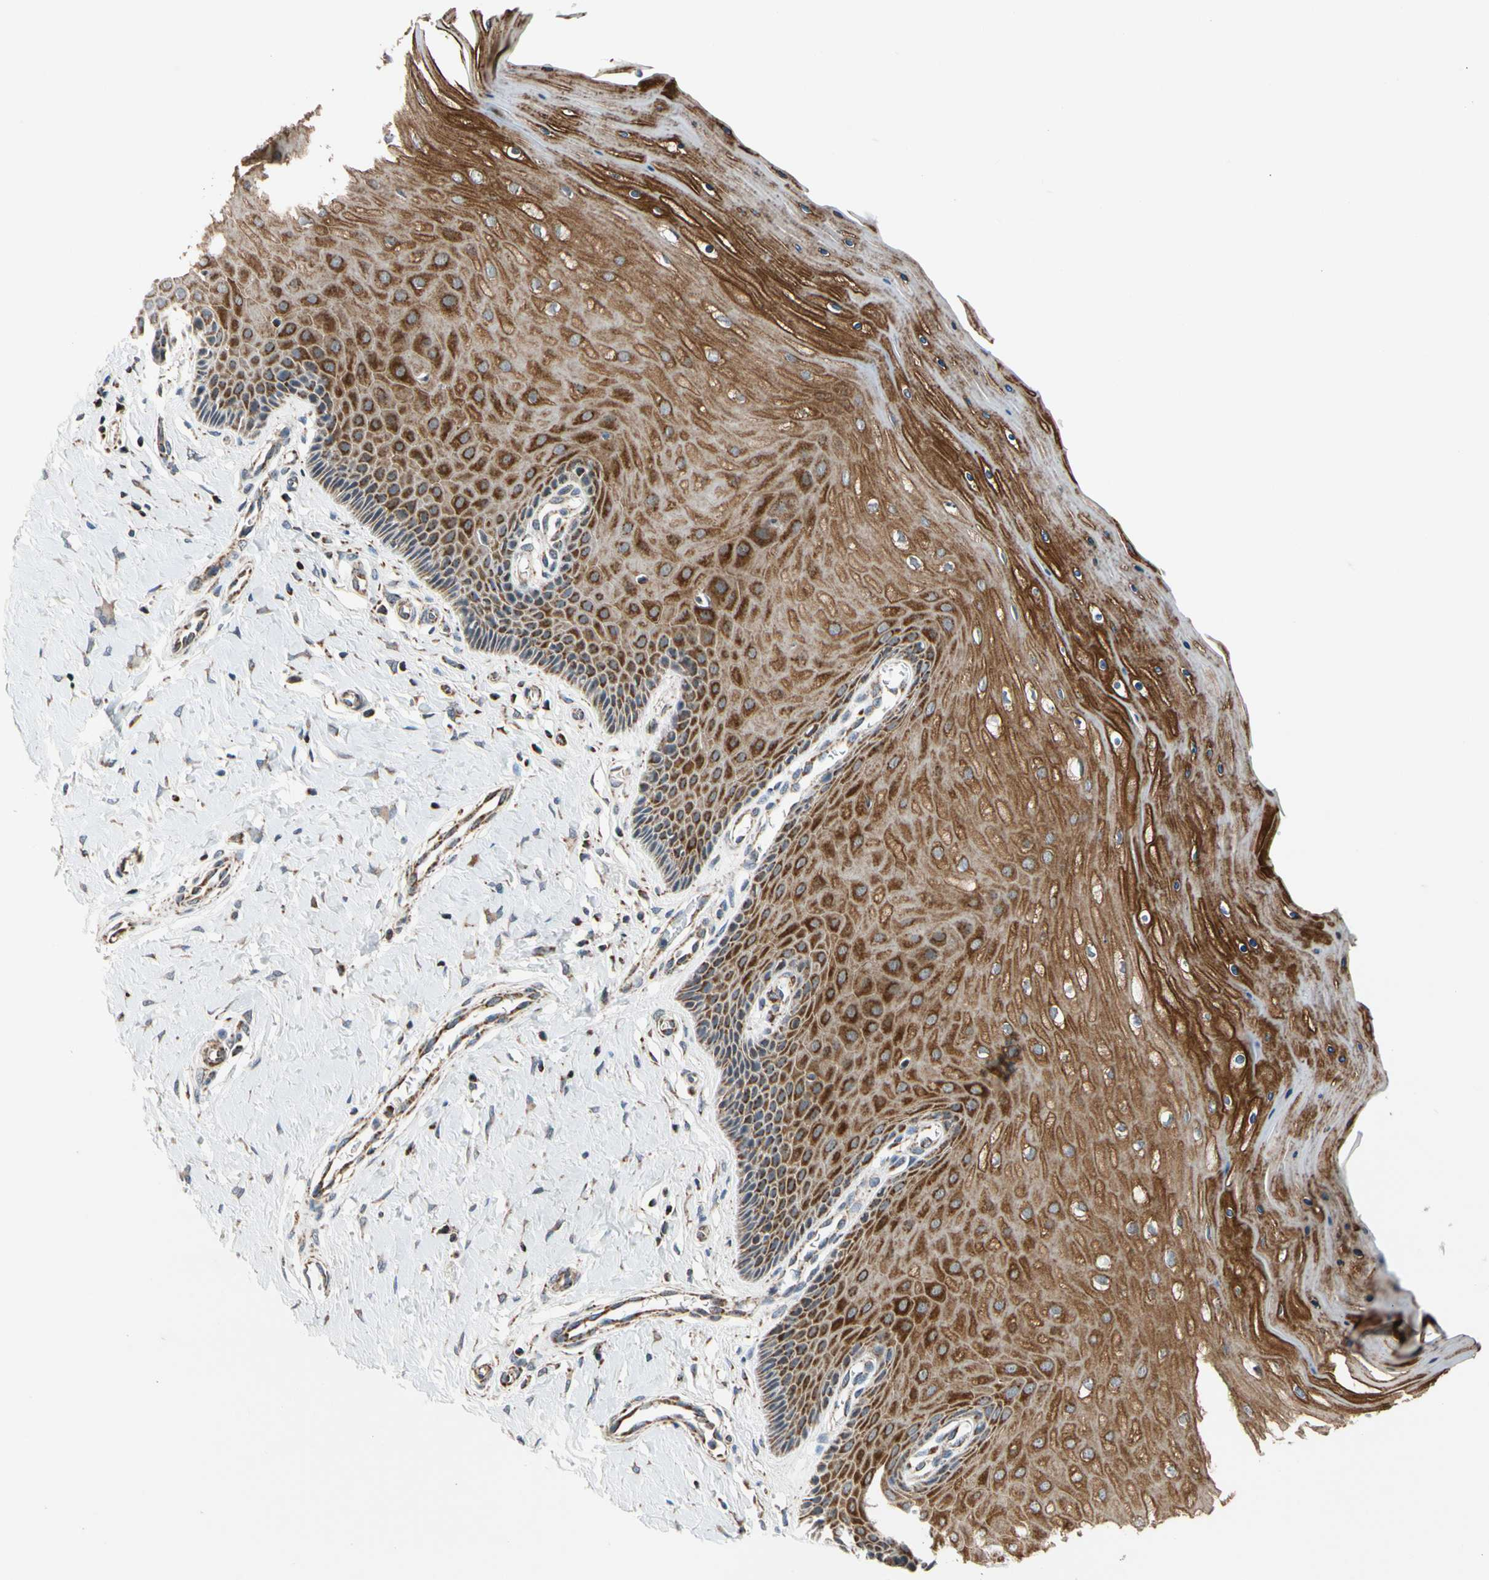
{"staining": {"intensity": "moderate", "quantity": ">75%", "location": "cytoplasmic/membranous"}, "tissue": "cervix", "cell_type": "Glandular cells", "image_type": "normal", "snomed": [{"axis": "morphology", "description": "Normal tissue, NOS"}, {"axis": "topography", "description": "Cervix"}], "caption": "Brown immunohistochemical staining in unremarkable cervix demonstrates moderate cytoplasmic/membranous staining in about >75% of glandular cells.", "gene": "KHDC4", "patient": {"sex": "female", "age": 55}}